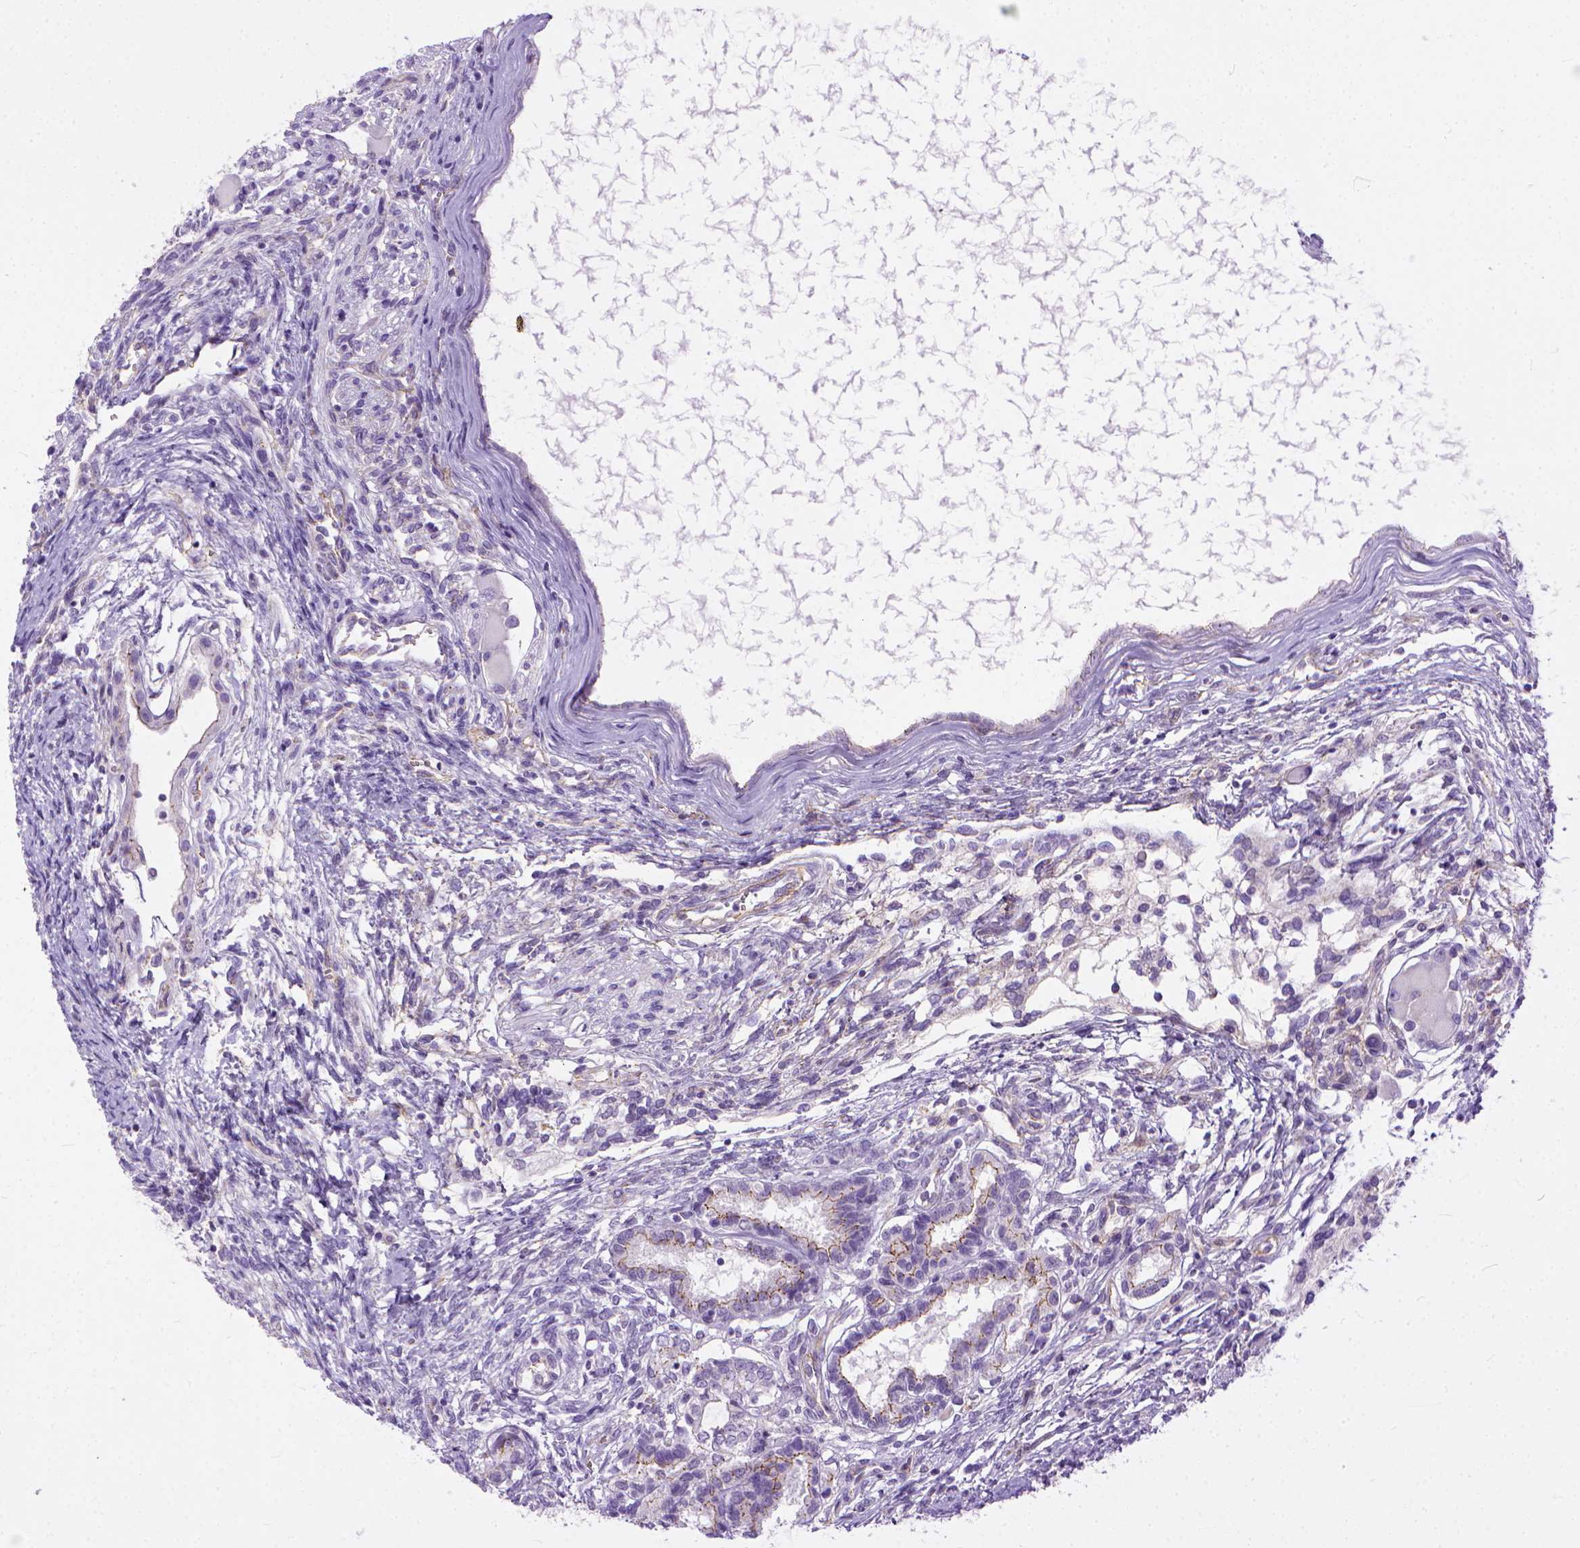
{"staining": {"intensity": "moderate", "quantity": "25%-75%", "location": "cytoplasmic/membranous"}, "tissue": "testis cancer", "cell_type": "Tumor cells", "image_type": "cancer", "snomed": [{"axis": "morphology", "description": "Carcinoma, Embryonal, NOS"}, {"axis": "topography", "description": "Testis"}], "caption": "A histopathology image showing moderate cytoplasmic/membranous expression in approximately 25%-75% of tumor cells in testis cancer, as visualized by brown immunohistochemical staining.", "gene": "ADGRF1", "patient": {"sex": "male", "age": 37}}